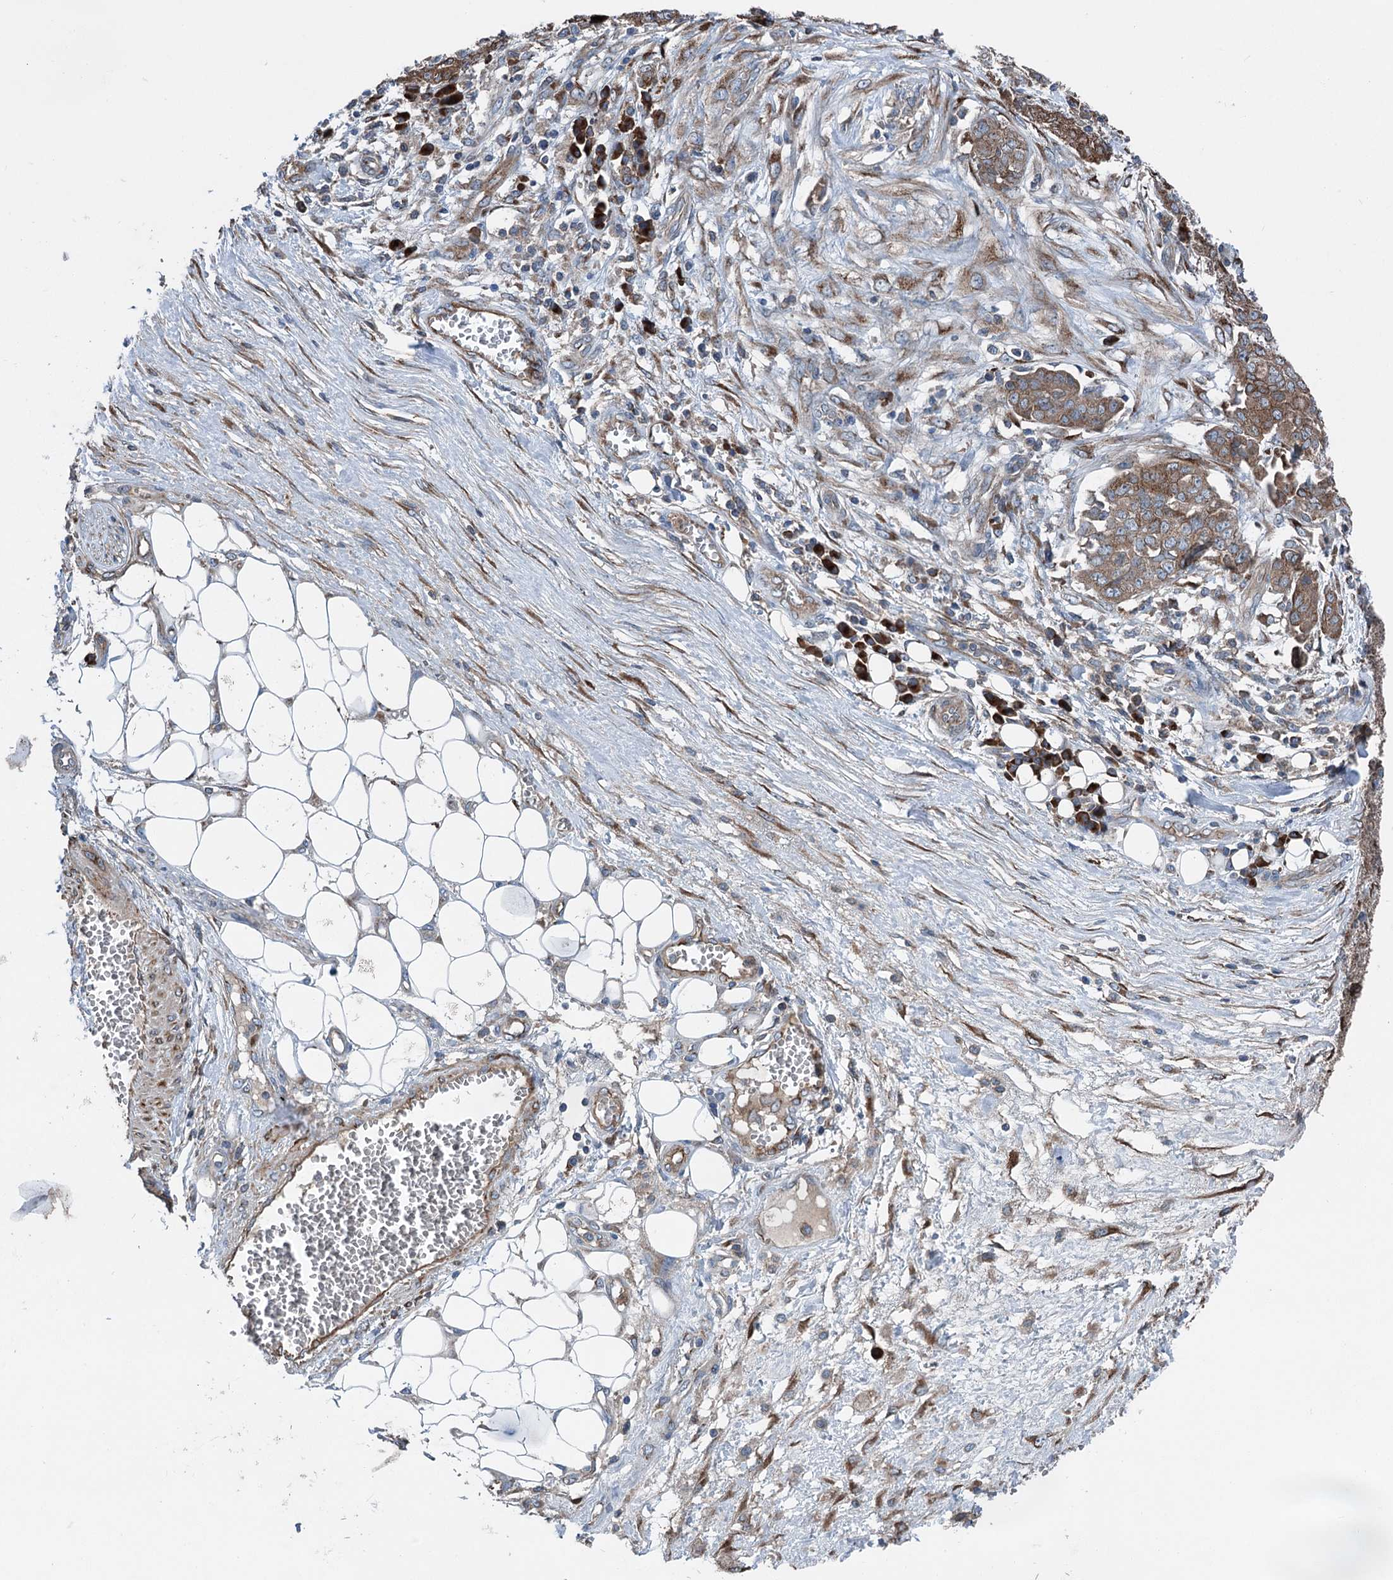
{"staining": {"intensity": "moderate", "quantity": ">75%", "location": "cytoplasmic/membranous"}, "tissue": "ovarian cancer", "cell_type": "Tumor cells", "image_type": "cancer", "snomed": [{"axis": "morphology", "description": "Cystadenocarcinoma, serous, NOS"}, {"axis": "topography", "description": "Soft tissue"}, {"axis": "topography", "description": "Ovary"}], "caption": "Moderate cytoplasmic/membranous protein staining is seen in approximately >75% of tumor cells in ovarian cancer.", "gene": "CALCOCO1", "patient": {"sex": "female", "age": 57}}